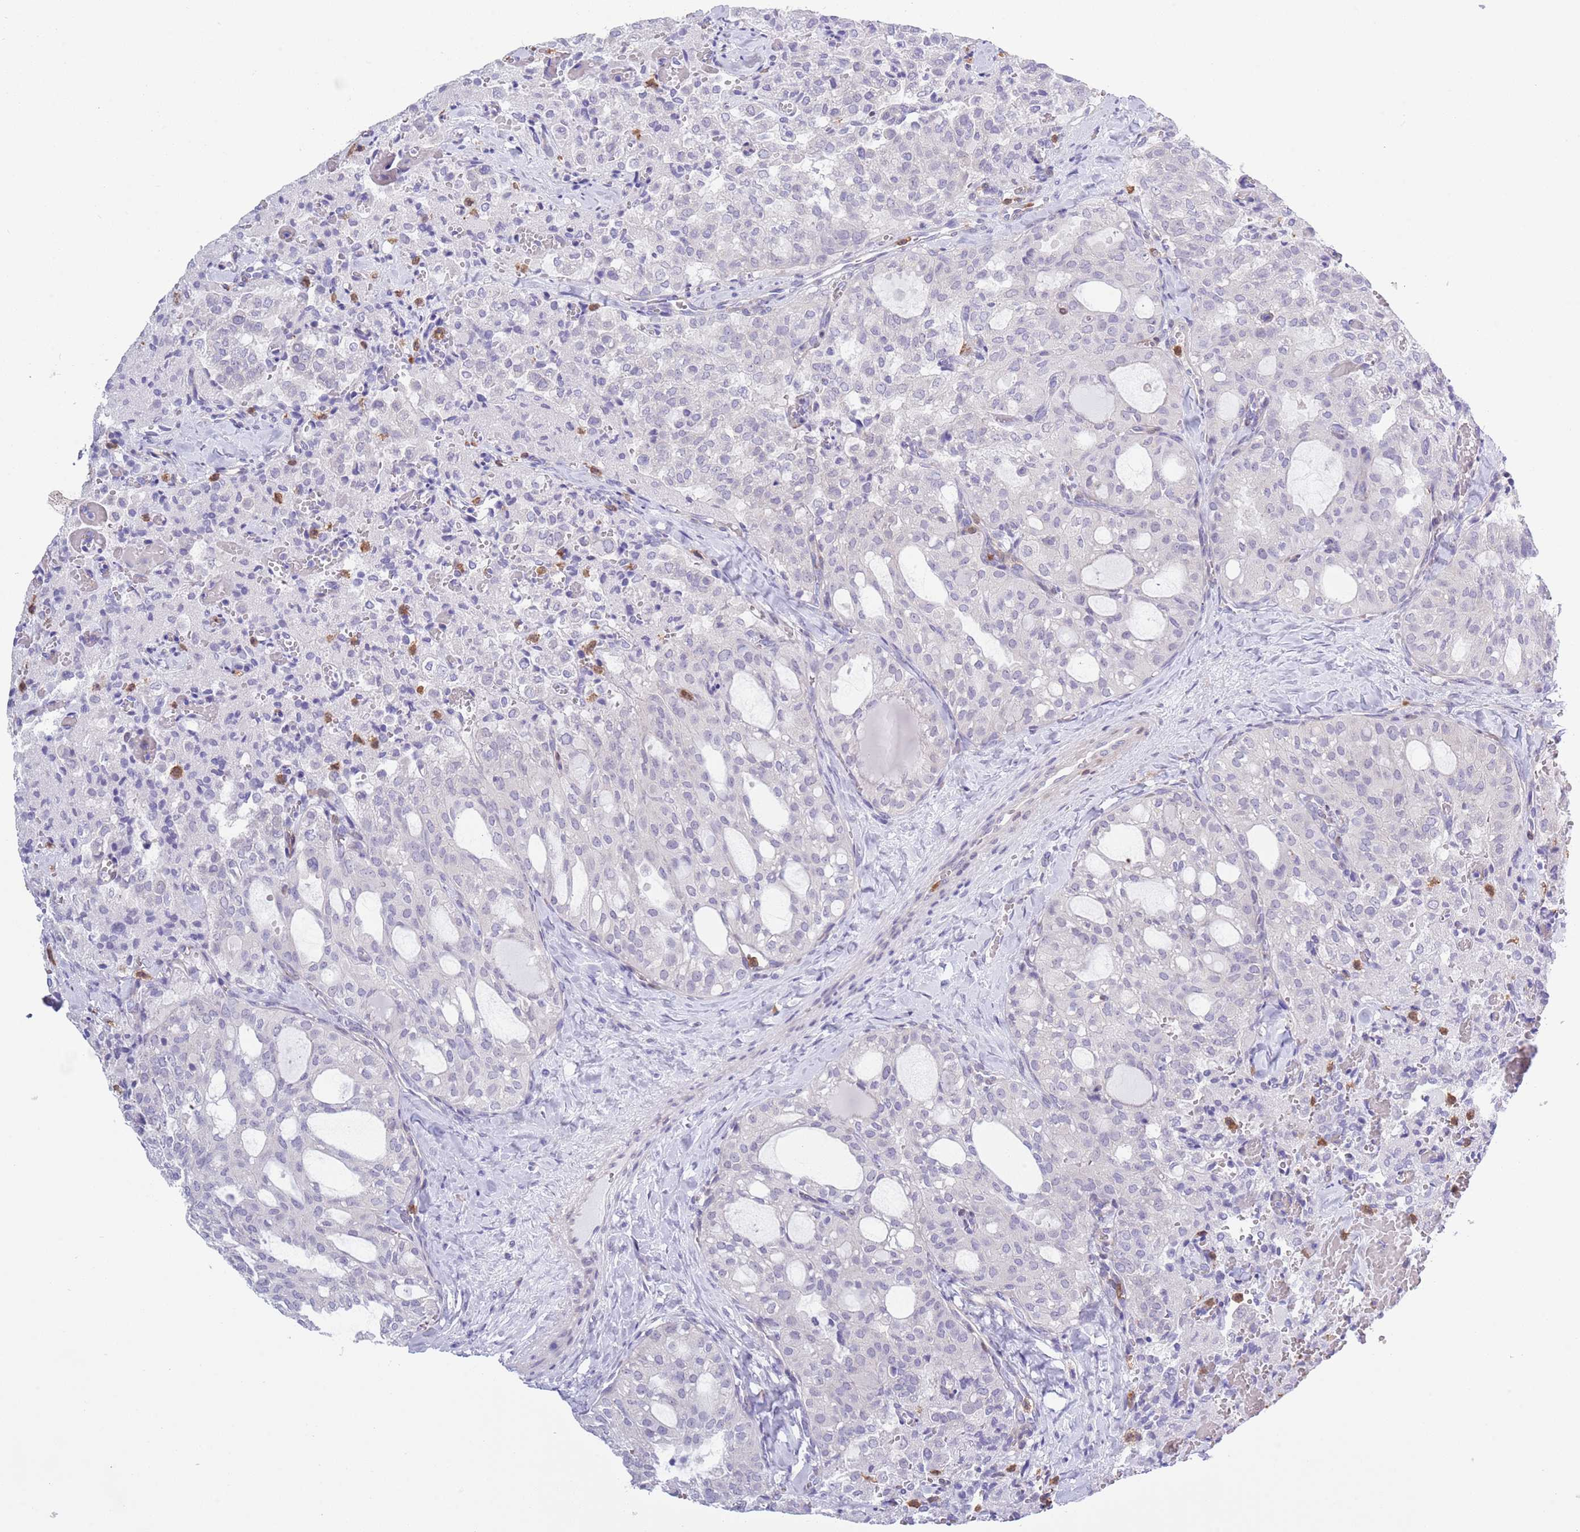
{"staining": {"intensity": "negative", "quantity": "none", "location": "none"}, "tissue": "thyroid cancer", "cell_type": "Tumor cells", "image_type": "cancer", "snomed": [{"axis": "morphology", "description": "Follicular adenoma carcinoma, NOS"}, {"axis": "topography", "description": "Thyroid gland"}], "caption": "Follicular adenoma carcinoma (thyroid) was stained to show a protein in brown. There is no significant positivity in tumor cells.", "gene": "ZFP2", "patient": {"sex": "male", "age": 75}}